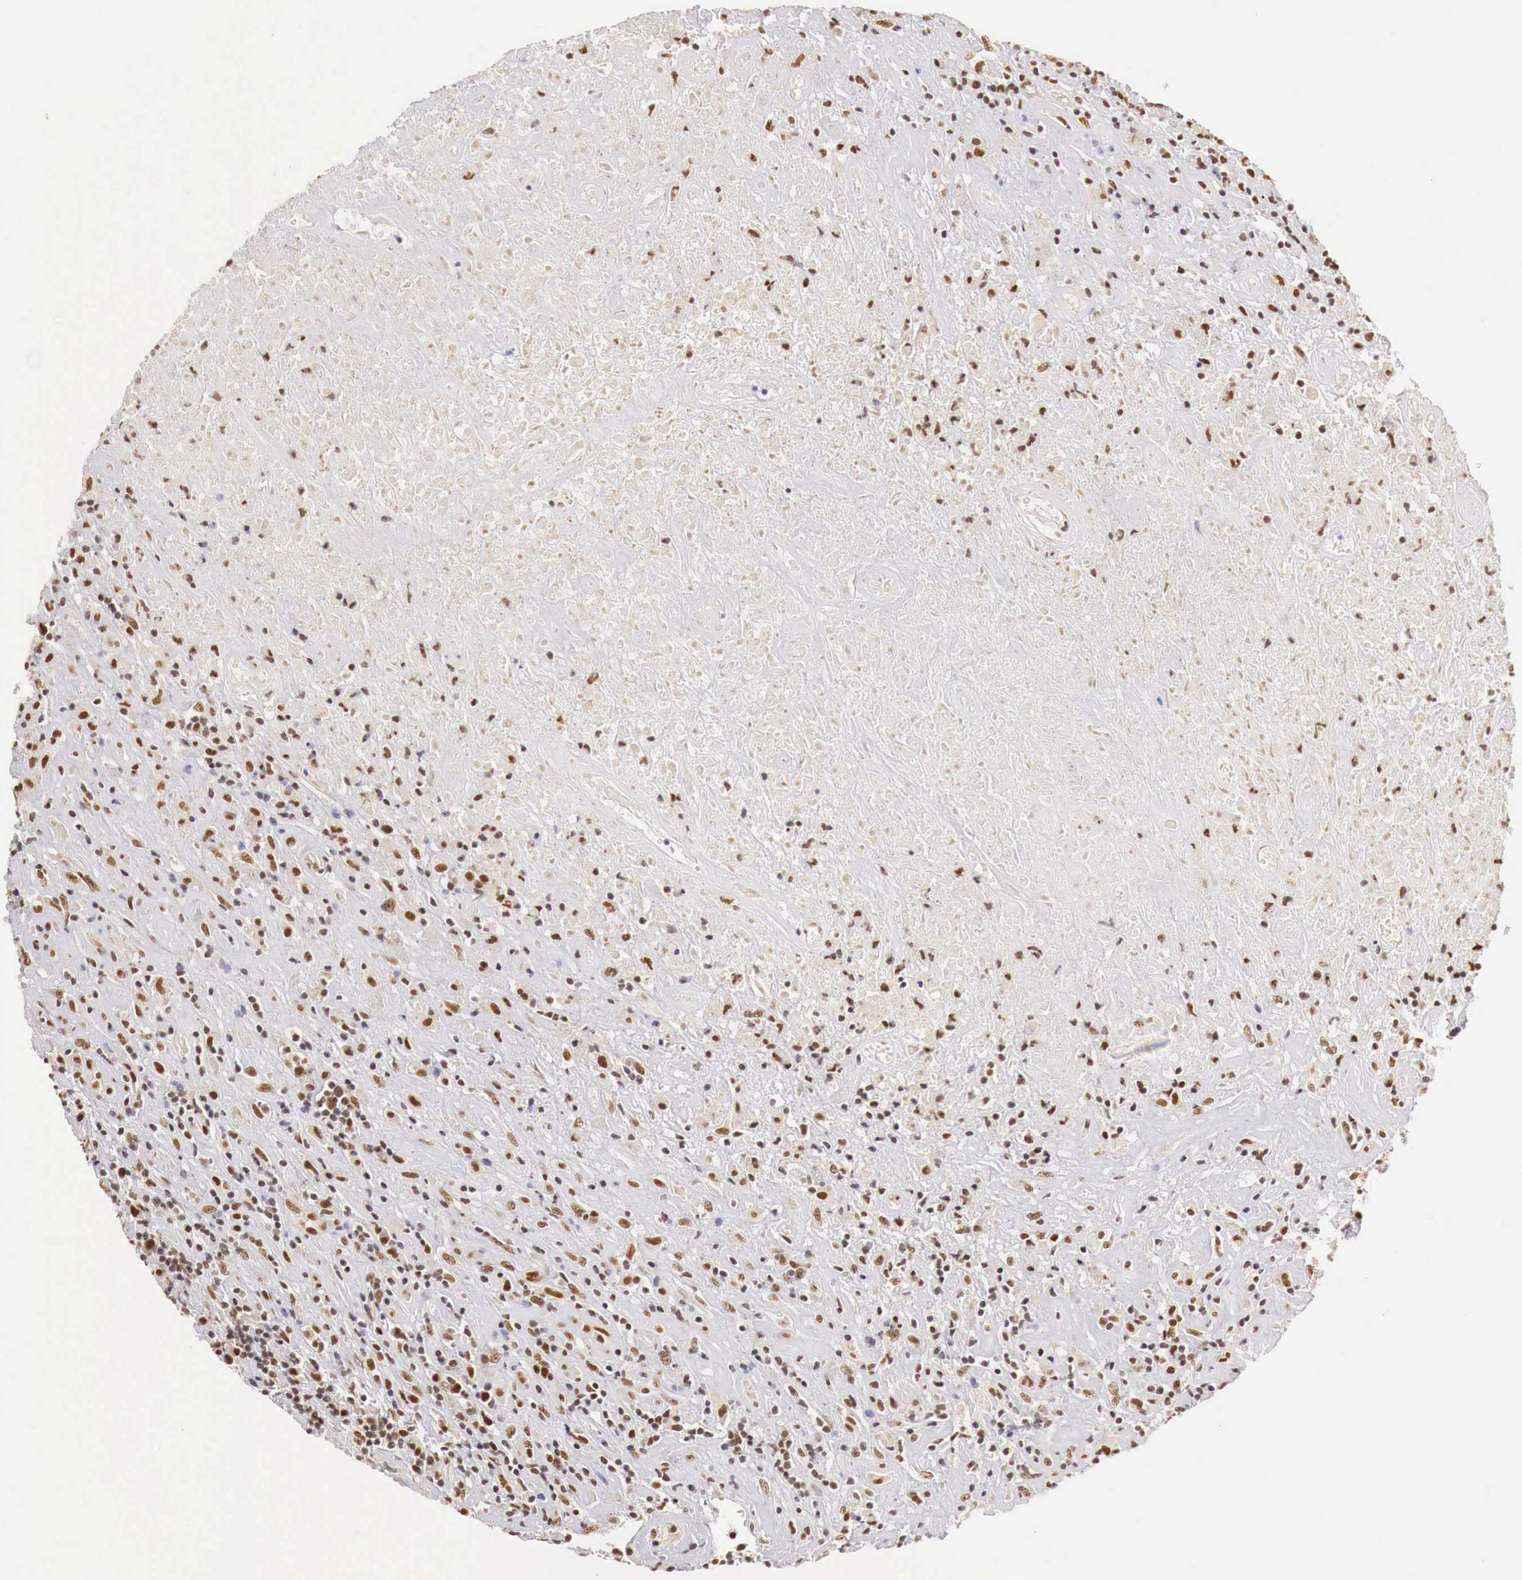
{"staining": {"intensity": "weak", "quantity": ">75%", "location": "cytoplasmic/membranous,nuclear"}, "tissue": "lymphoma", "cell_type": "Tumor cells", "image_type": "cancer", "snomed": [{"axis": "morphology", "description": "Hodgkin's disease, NOS"}, {"axis": "topography", "description": "Lymph node"}], "caption": "Protein expression by immunohistochemistry (IHC) shows weak cytoplasmic/membranous and nuclear staining in approximately >75% of tumor cells in Hodgkin's disease.", "gene": "GPKOW", "patient": {"sex": "male", "age": 46}}